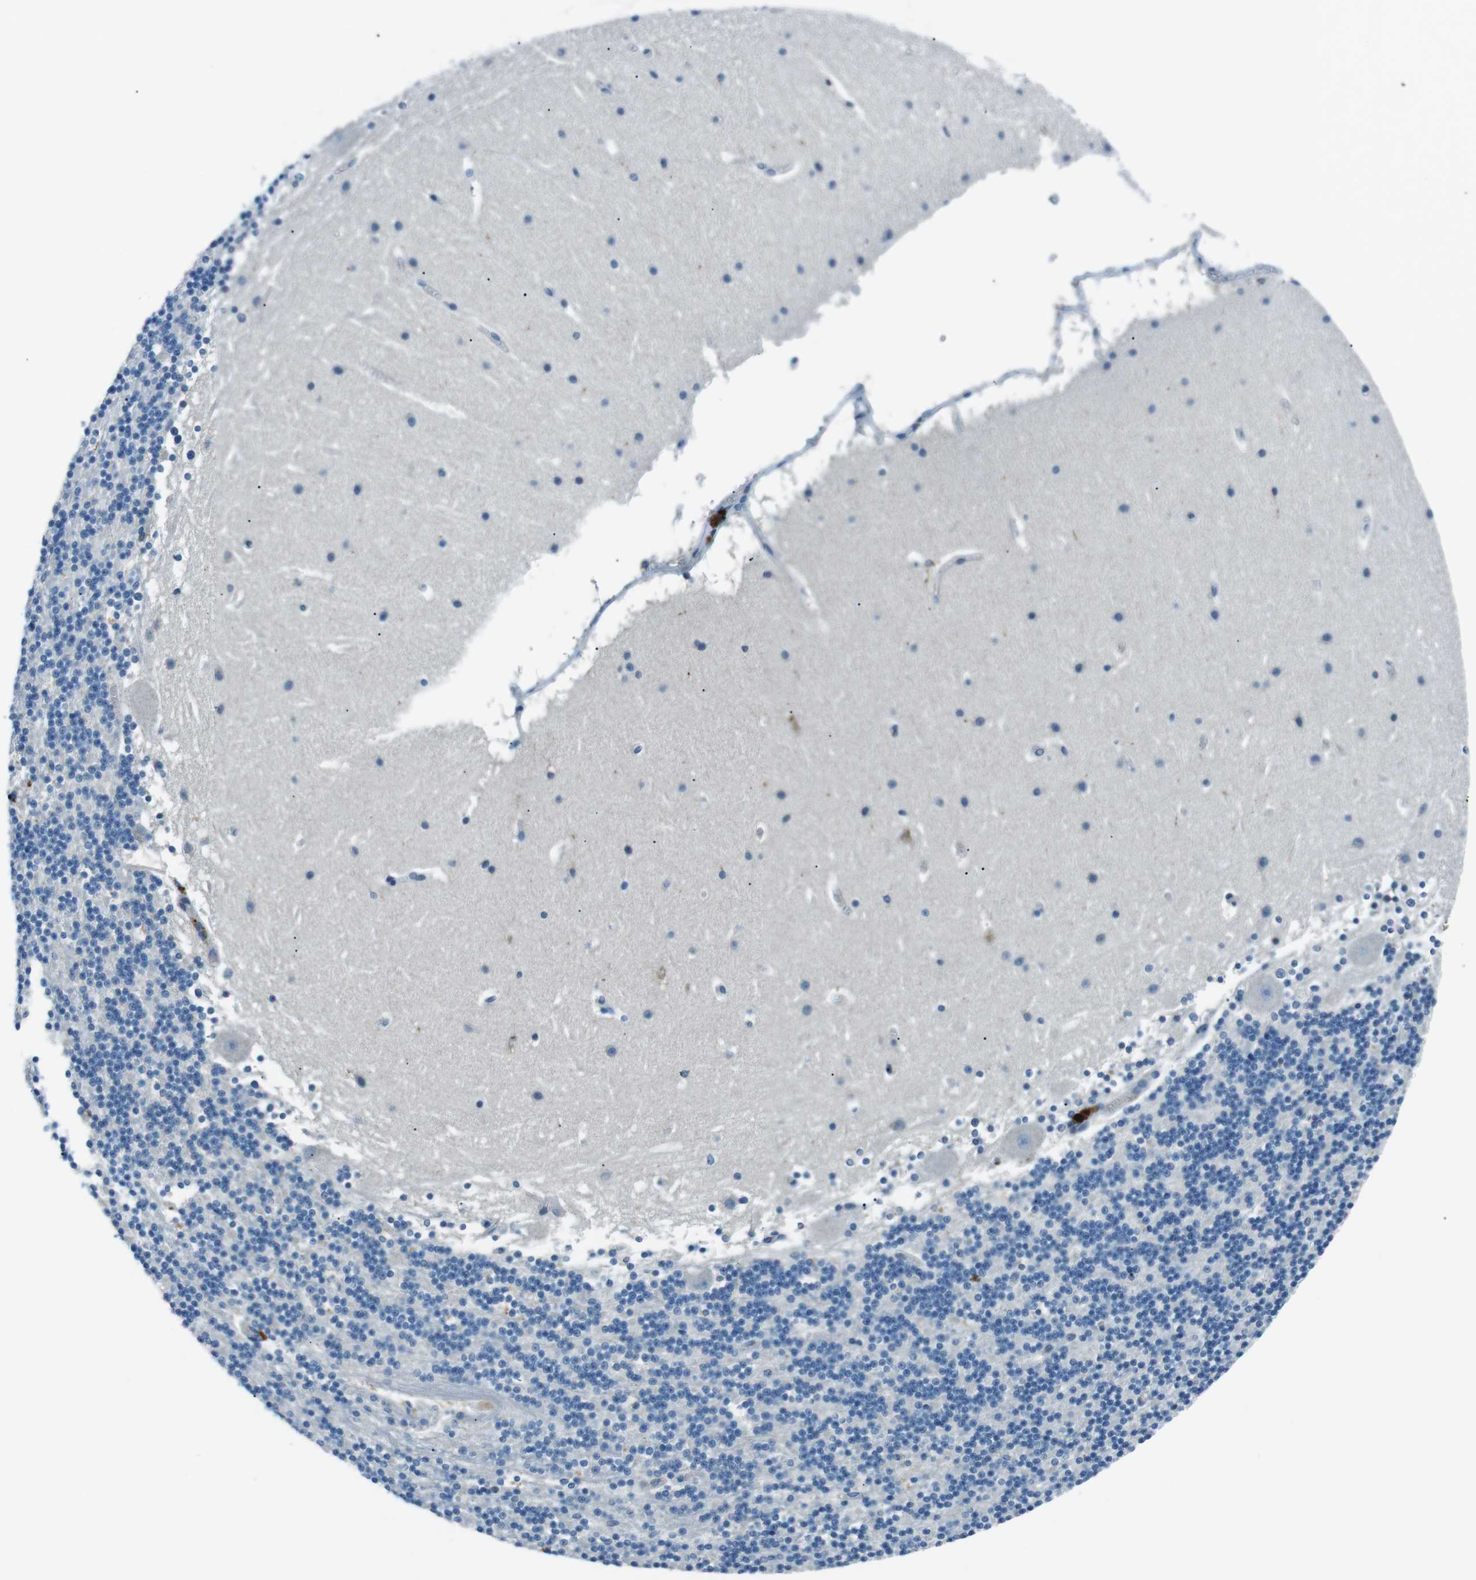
{"staining": {"intensity": "negative", "quantity": "none", "location": "none"}, "tissue": "cerebellum", "cell_type": "Cells in granular layer", "image_type": "normal", "snomed": [{"axis": "morphology", "description": "Normal tissue, NOS"}, {"axis": "topography", "description": "Cerebellum"}], "caption": "This photomicrograph is of unremarkable cerebellum stained with immunohistochemistry (IHC) to label a protein in brown with the nuclei are counter-stained blue. There is no positivity in cells in granular layer.", "gene": "ST6GAL1", "patient": {"sex": "male", "age": 45}}